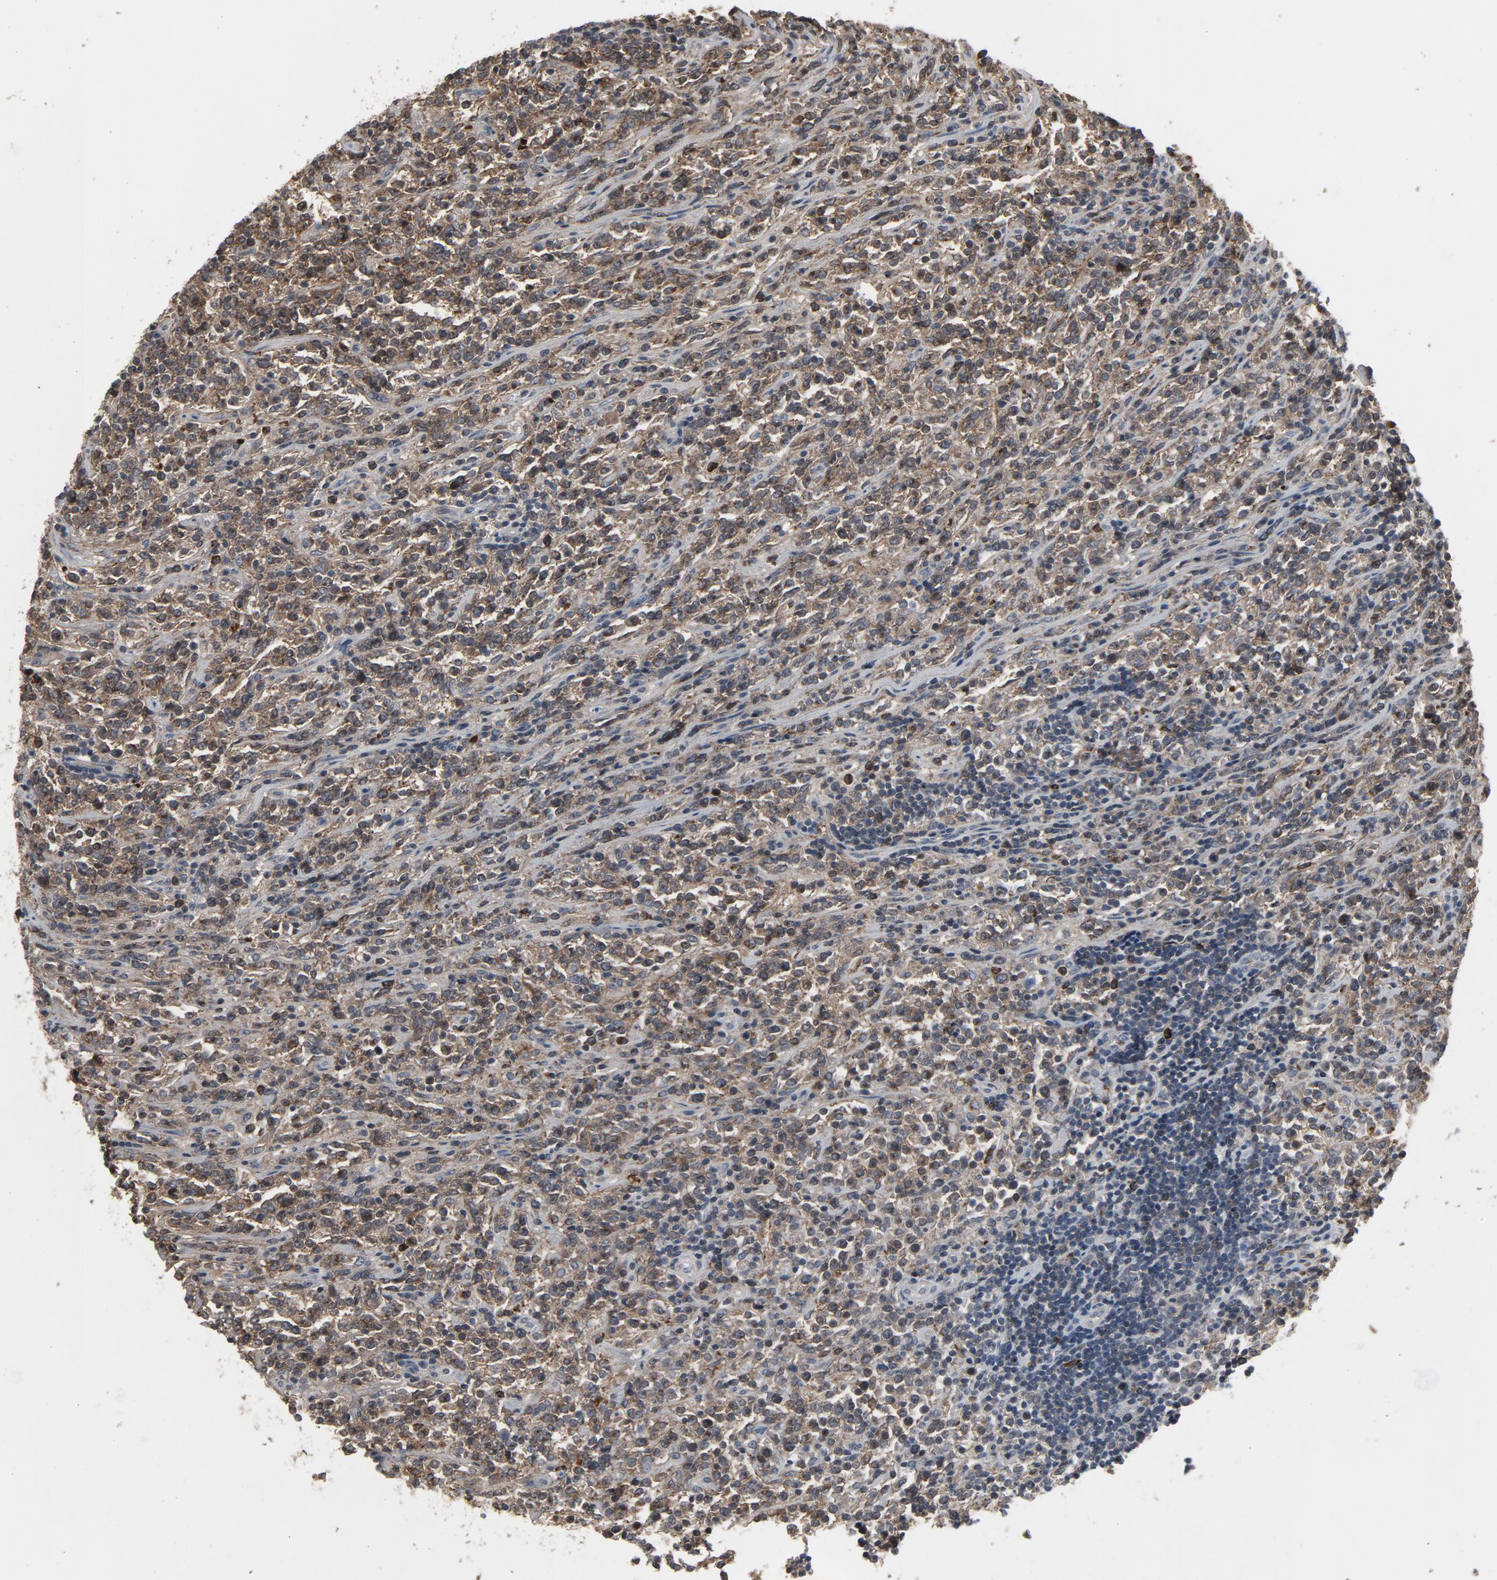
{"staining": {"intensity": "moderate", "quantity": "<25%", "location": "cytoplasmic/membranous"}, "tissue": "lymphoma", "cell_type": "Tumor cells", "image_type": "cancer", "snomed": [{"axis": "morphology", "description": "Malignant lymphoma, non-Hodgkin's type, High grade"}, {"axis": "topography", "description": "Soft tissue"}], "caption": "Immunohistochemistry of human lymphoma displays low levels of moderate cytoplasmic/membranous staining in approximately <25% of tumor cells. (brown staining indicates protein expression, while blue staining denotes nuclei).", "gene": "PDZD4", "patient": {"sex": "male", "age": 18}}